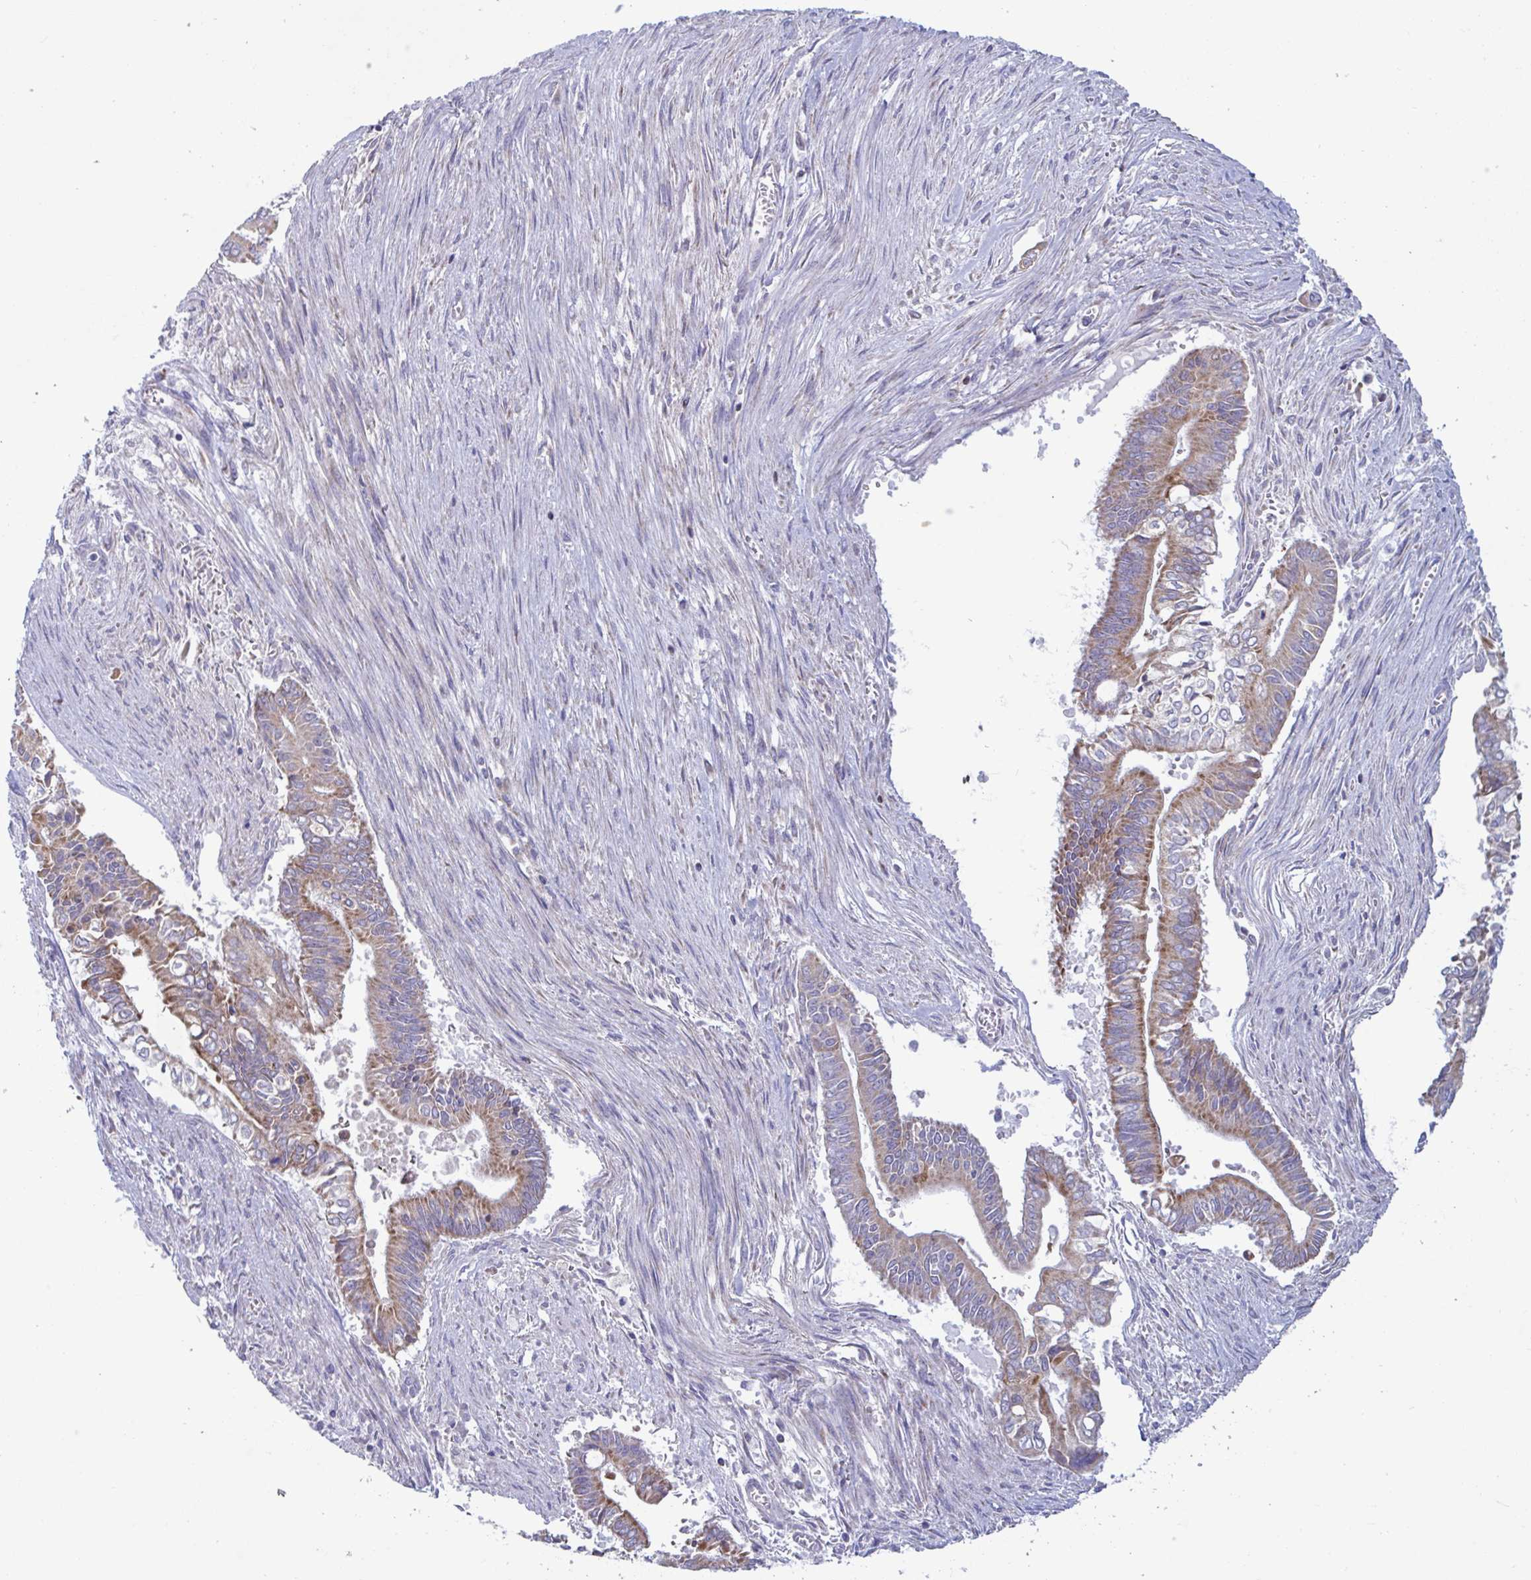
{"staining": {"intensity": "moderate", "quantity": ">75%", "location": "cytoplasmic/membranous"}, "tissue": "pancreatic cancer", "cell_type": "Tumor cells", "image_type": "cancer", "snomed": [{"axis": "morphology", "description": "Adenocarcinoma, NOS"}, {"axis": "topography", "description": "Pancreas"}], "caption": "A high-resolution micrograph shows immunohistochemistry (IHC) staining of pancreatic adenocarcinoma, which reveals moderate cytoplasmic/membranous positivity in about >75% of tumor cells. The staining was performed using DAB, with brown indicating positive protein expression. Nuclei are stained blue with hematoxylin.", "gene": "BCAT2", "patient": {"sex": "male", "age": 68}}